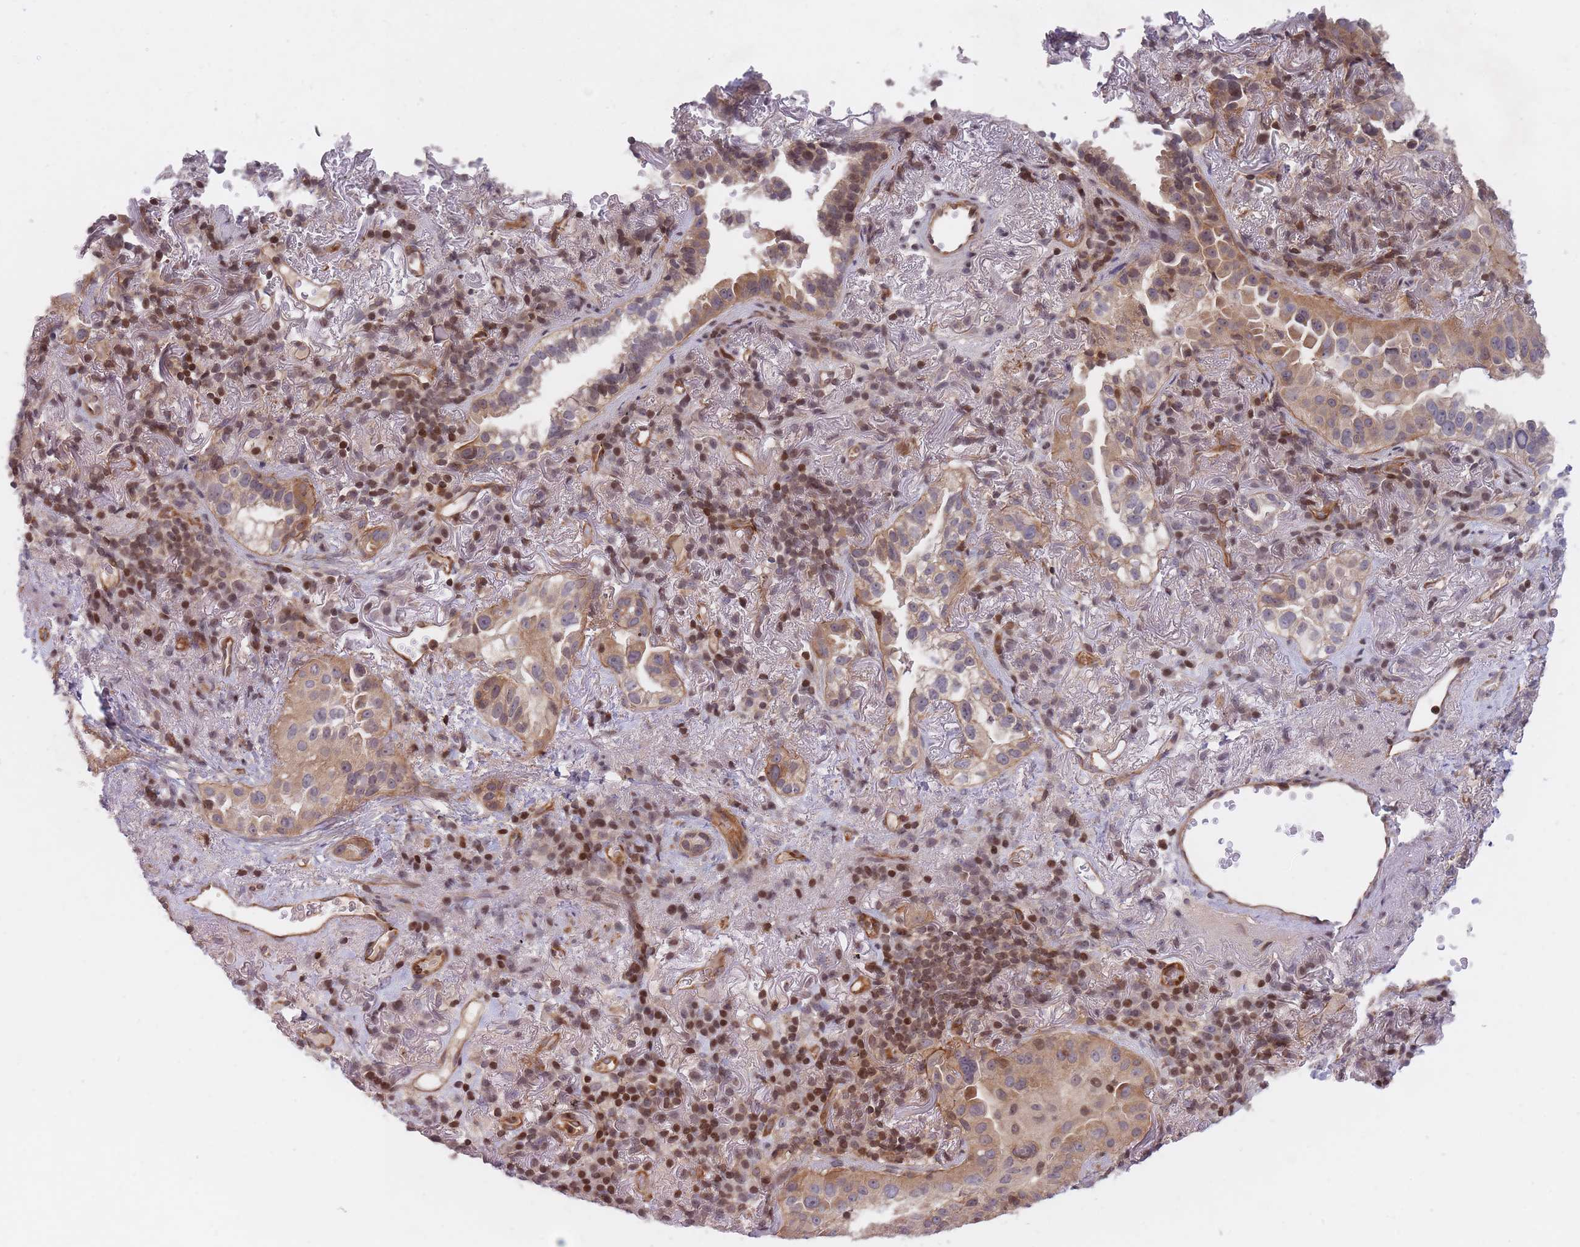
{"staining": {"intensity": "moderate", "quantity": ">75%", "location": "cytoplasmic/membranous"}, "tissue": "lung cancer", "cell_type": "Tumor cells", "image_type": "cancer", "snomed": [{"axis": "morphology", "description": "Adenocarcinoma, NOS"}, {"axis": "topography", "description": "Lung"}], "caption": "This is an image of immunohistochemistry staining of lung cancer (adenocarcinoma), which shows moderate staining in the cytoplasmic/membranous of tumor cells.", "gene": "SLC35F5", "patient": {"sex": "female", "age": 69}}